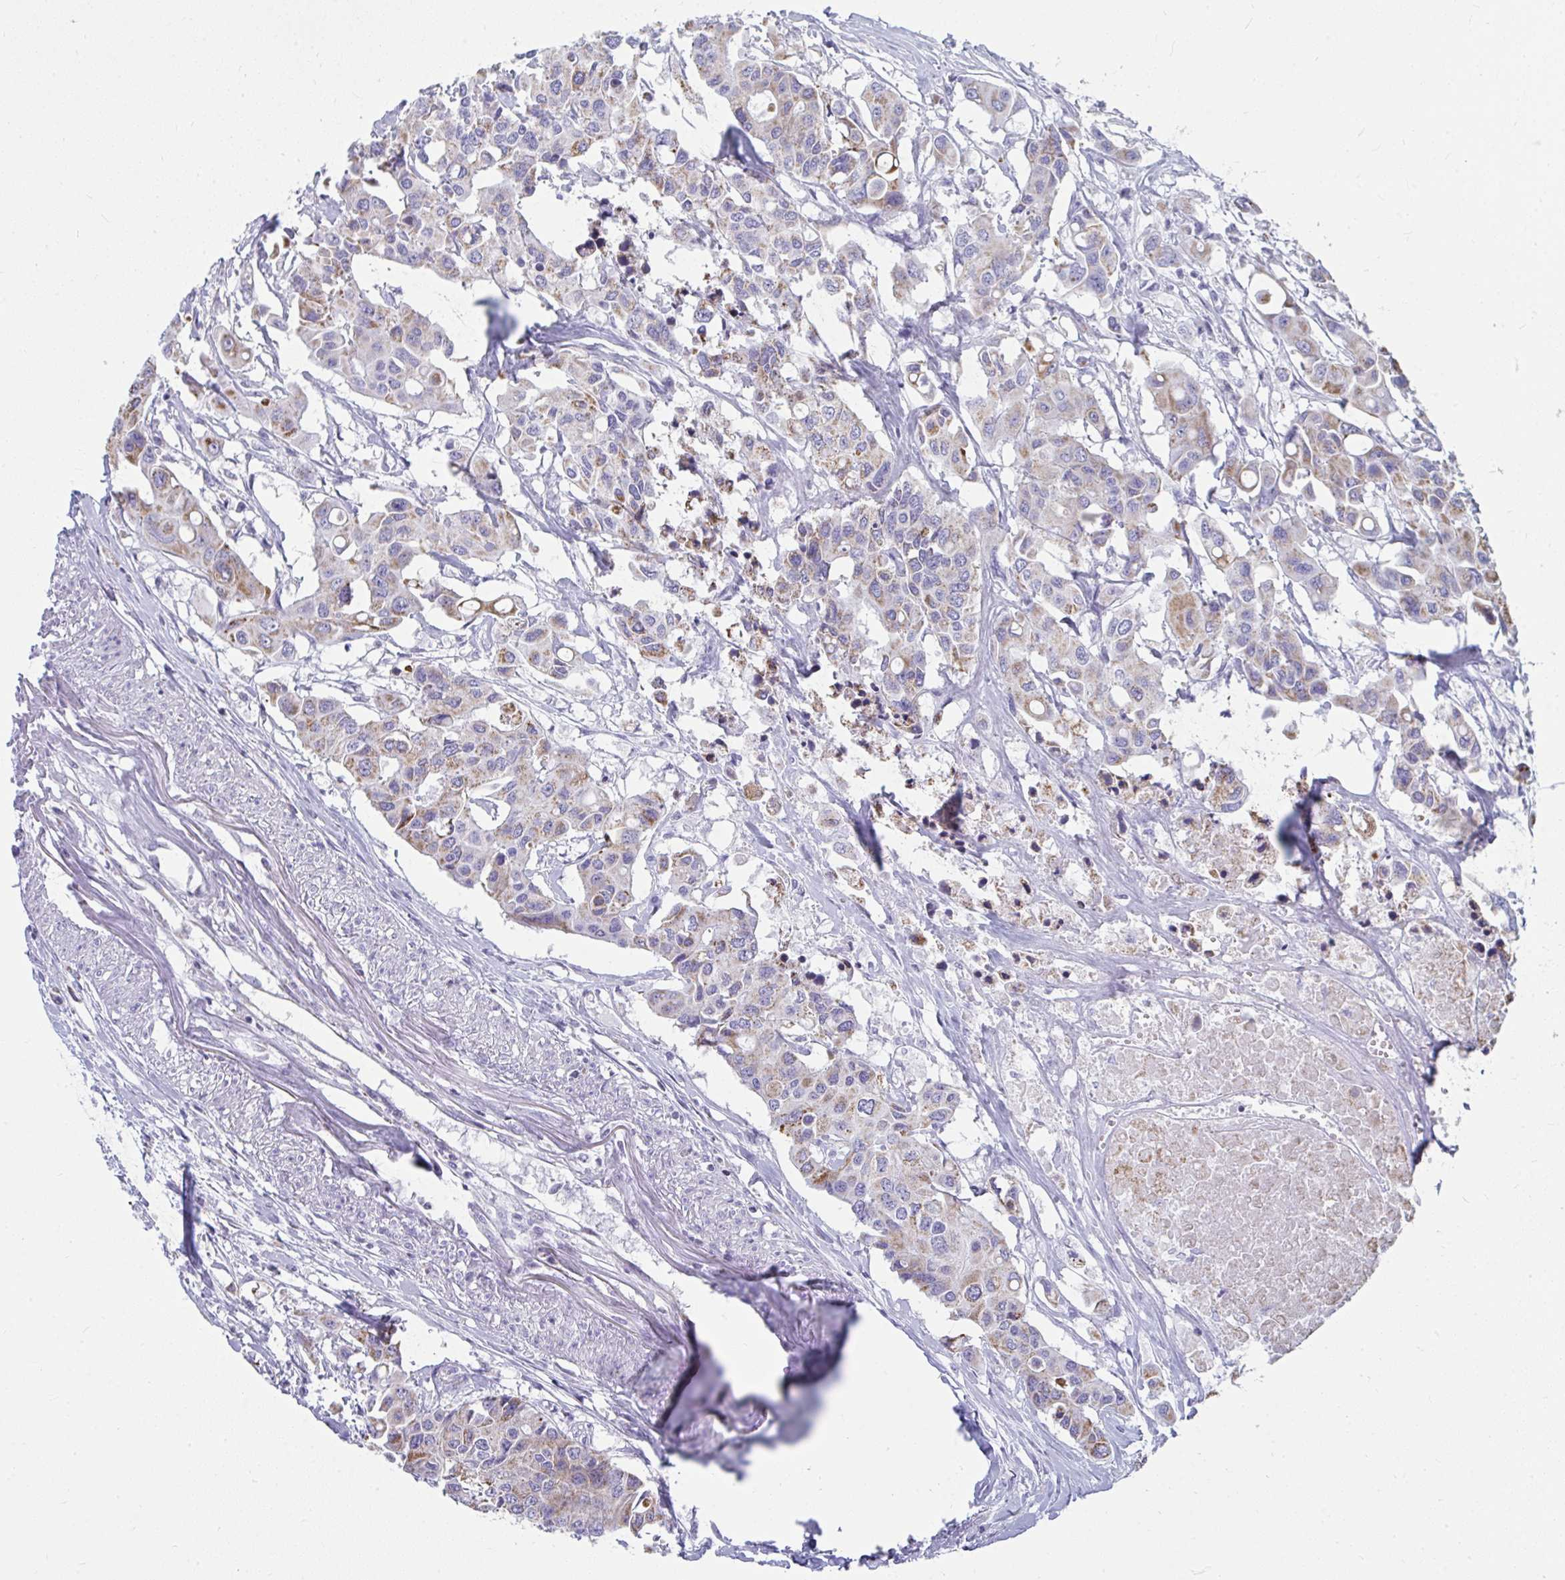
{"staining": {"intensity": "weak", "quantity": "25%-75%", "location": "cytoplasmic/membranous"}, "tissue": "colorectal cancer", "cell_type": "Tumor cells", "image_type": "cancer", "snomed": [{"axis": "morphology", "description": "Adenocarcinoma, NOS"}, {"axis": "topography", "description": "Colon"}], "caption": "Immunohistochemical staining of colorectal cancer (adenocarcinoma) shows weak cytoplasmic/membranous protein positivity in about 25%-75% of tumor cells. Using DAB (brown) and hematoxylin (blue) stains, captured at high magnification using brightfield microscopy.", "gene": "SLC6A1", "patient": {"sex": "male", "age": 77}}